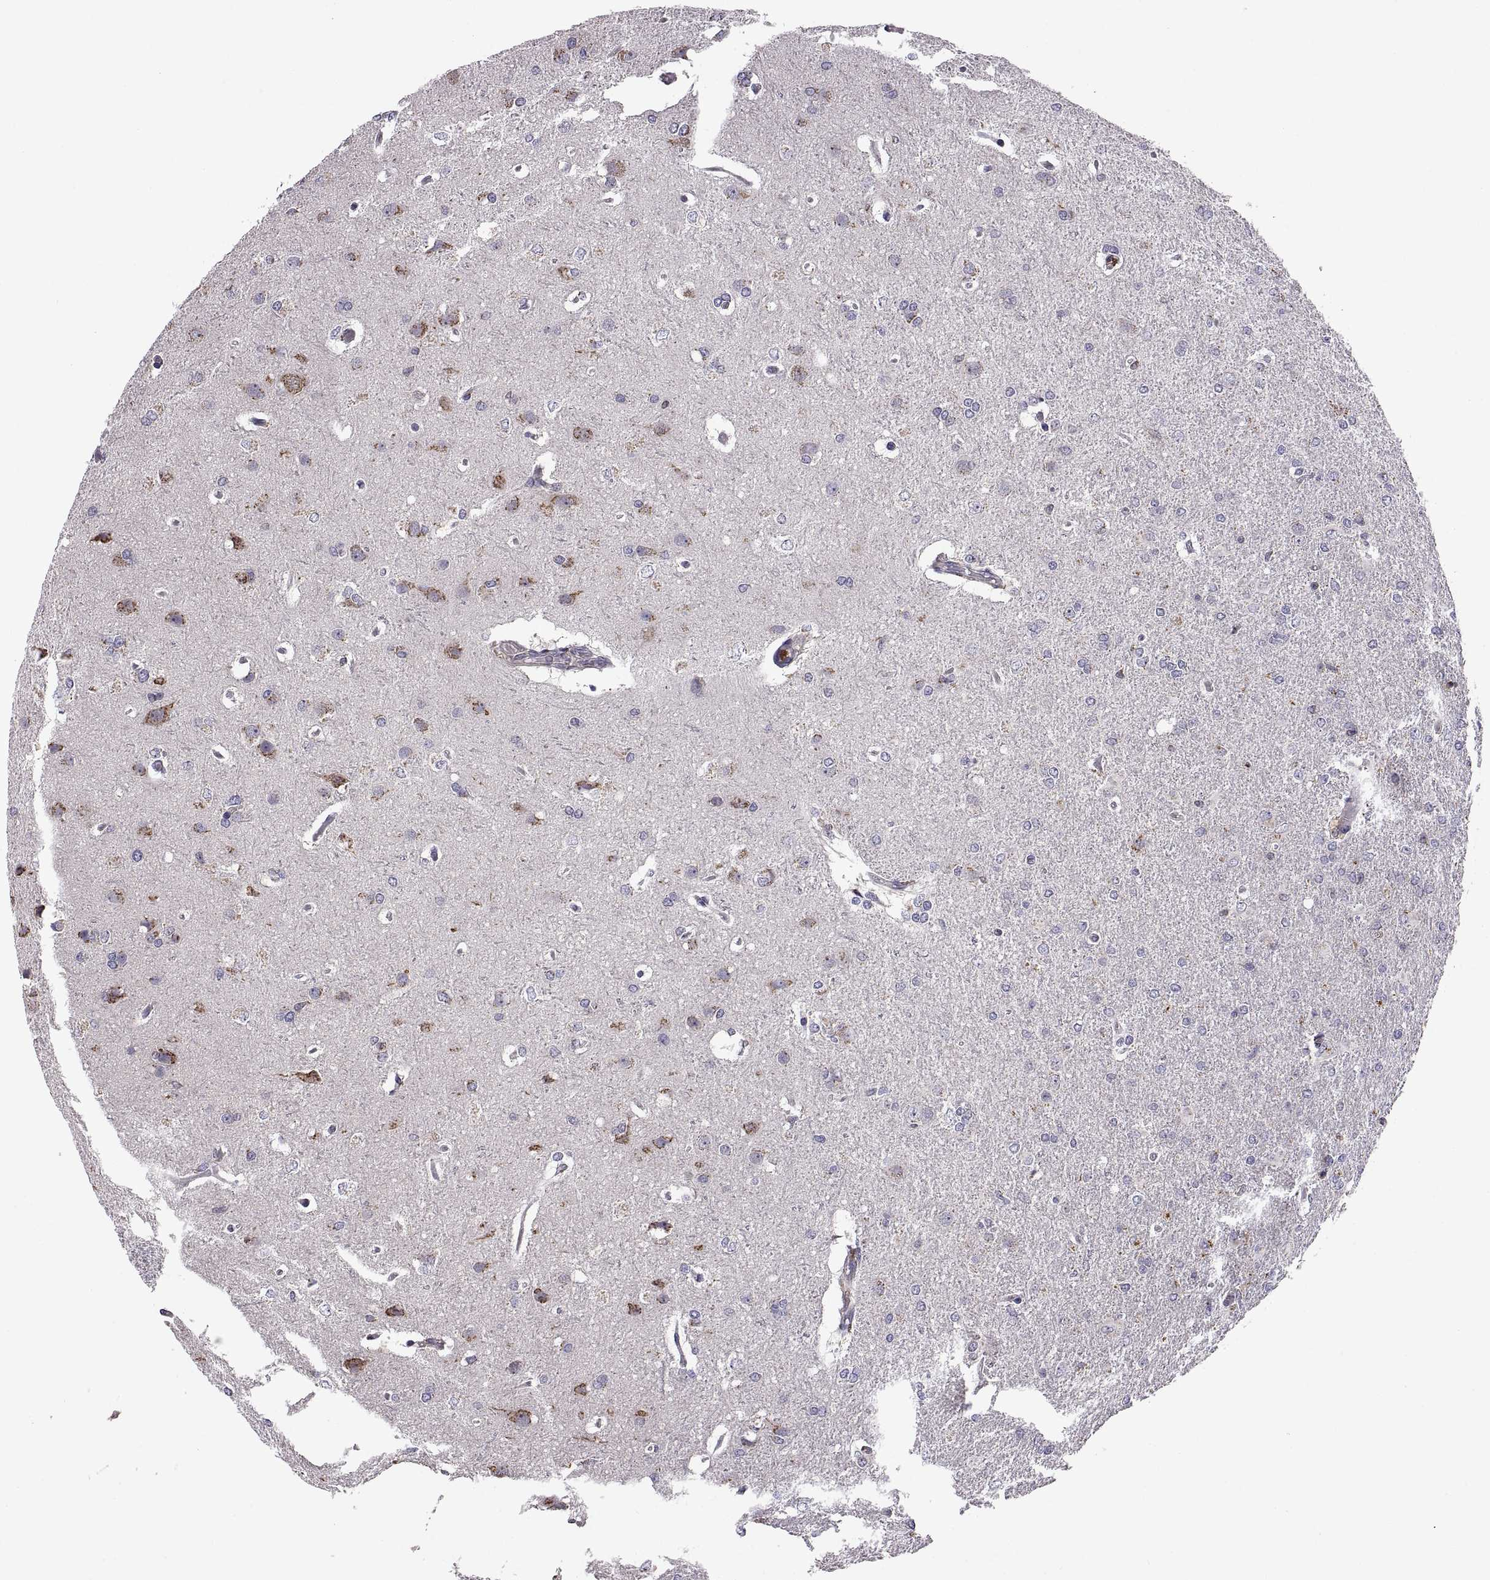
{"staining": {"intensity": "negative", "quantity": "none", "location": "none"}, "tissue": "glioma", "cell_type": "Tumor cells", "image_type": "cancer", "snomed": [{"axis": "morphology", "description": "Glioma, malignant, High grade"}, {"axis": "topography", "description": "Brain"}], "caption": "Tumor cells are negative for brown protein staining in malignant glioma (high-grade).", "gene": "ACAP1", "patient": {"sex": "male", "age": 68}}